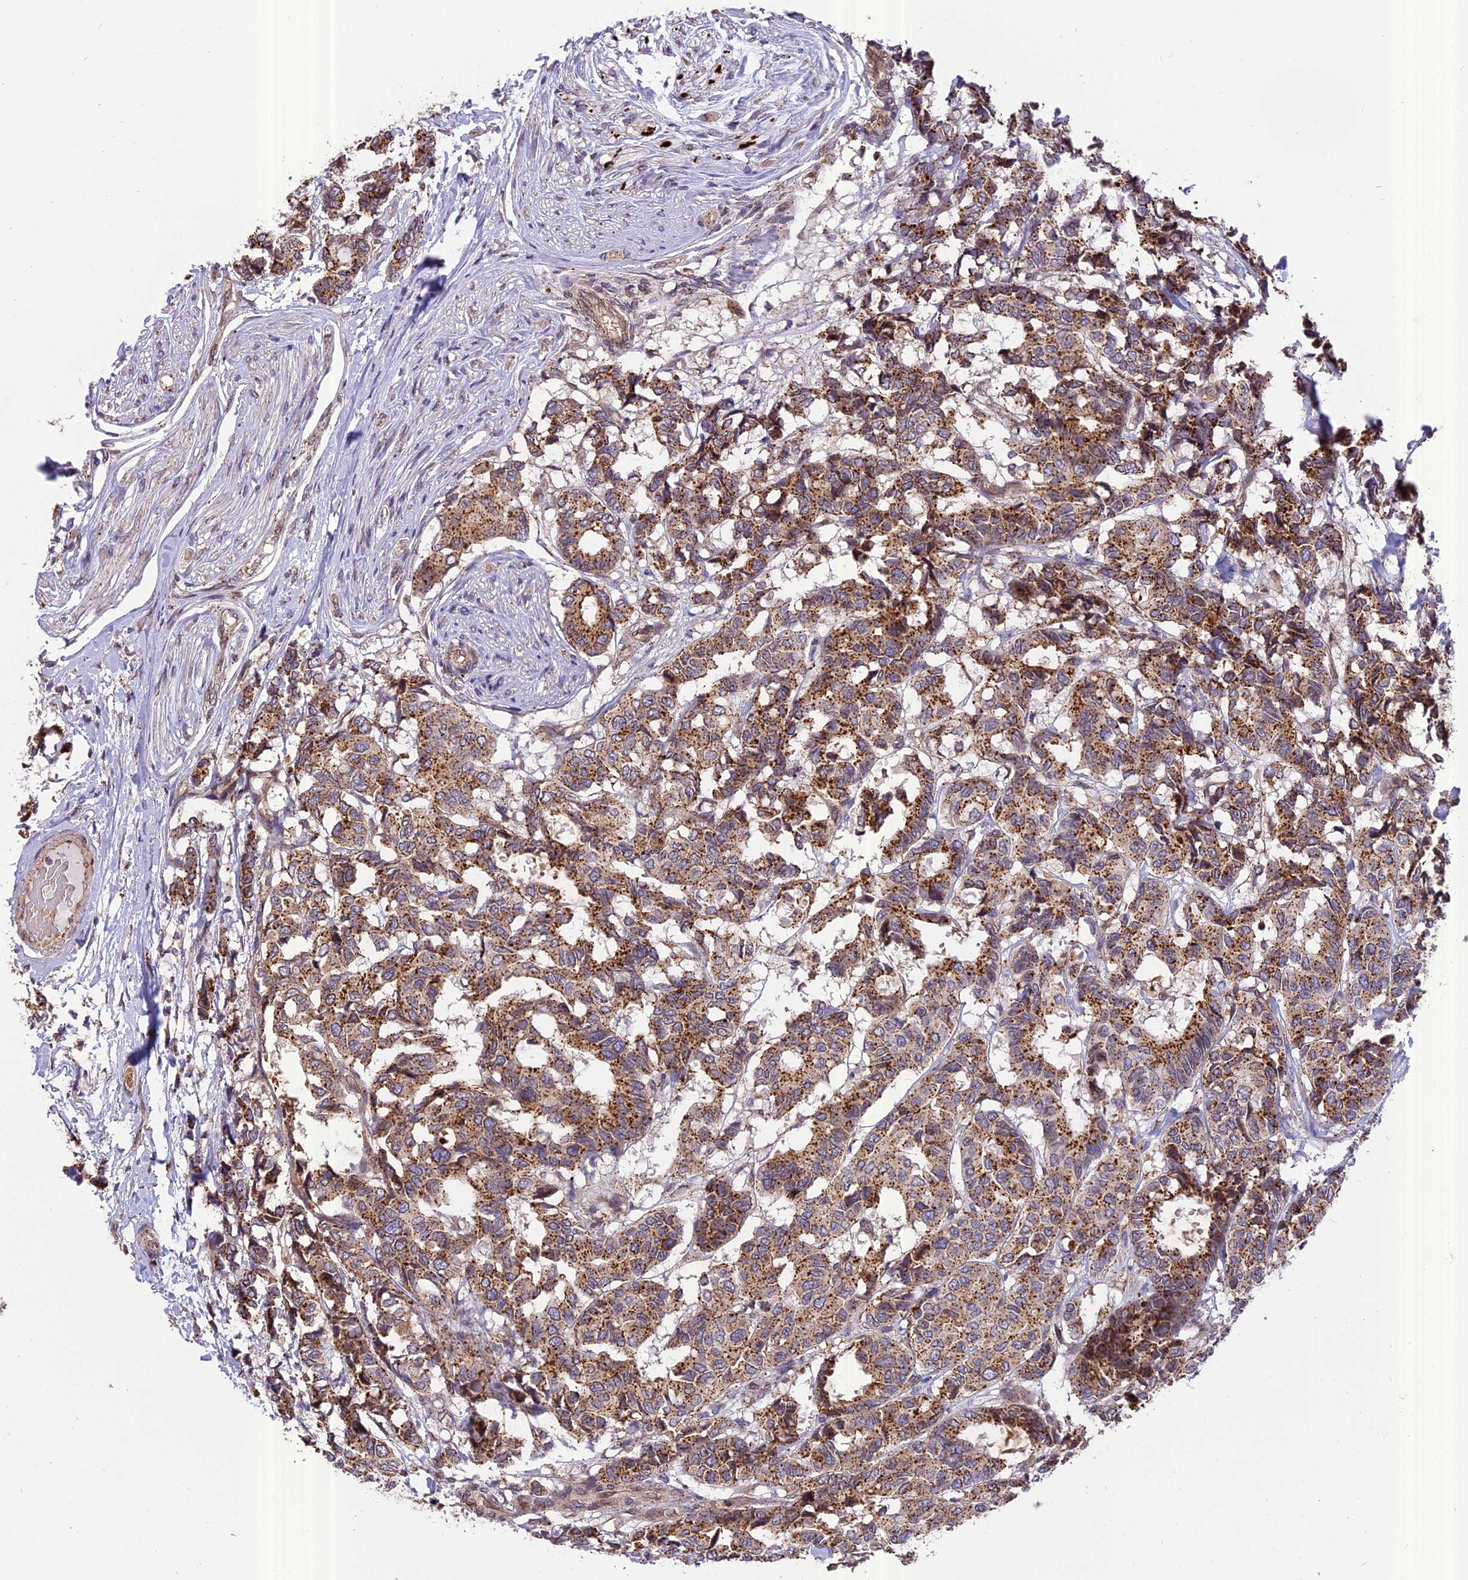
{"staining": {"intensity": "moderate", "quantity": ">75%", "location": "cytoplasmic/membranous"}, "tissue": "breast cancer", "cell_type": "Tumor cells", "image_type": "cancer", "snomed": [{"axis": "morphology", "description": "Duct carcinoma"}, {"axis": "topography", "description": "Breast"}], "caption": "Immunohistochemistry photomicrograph of neoplastic tissue: breast intraductal carcinoma stained using IHC shows medium levels of moderate protein expression localized specifically in the cytoplasmic/membranous of tumor cells, appearing as a cytoplasmic/membranous brown color.", "gene": "CHMP2A", "patient": {"sex": "female", "age": 87}}